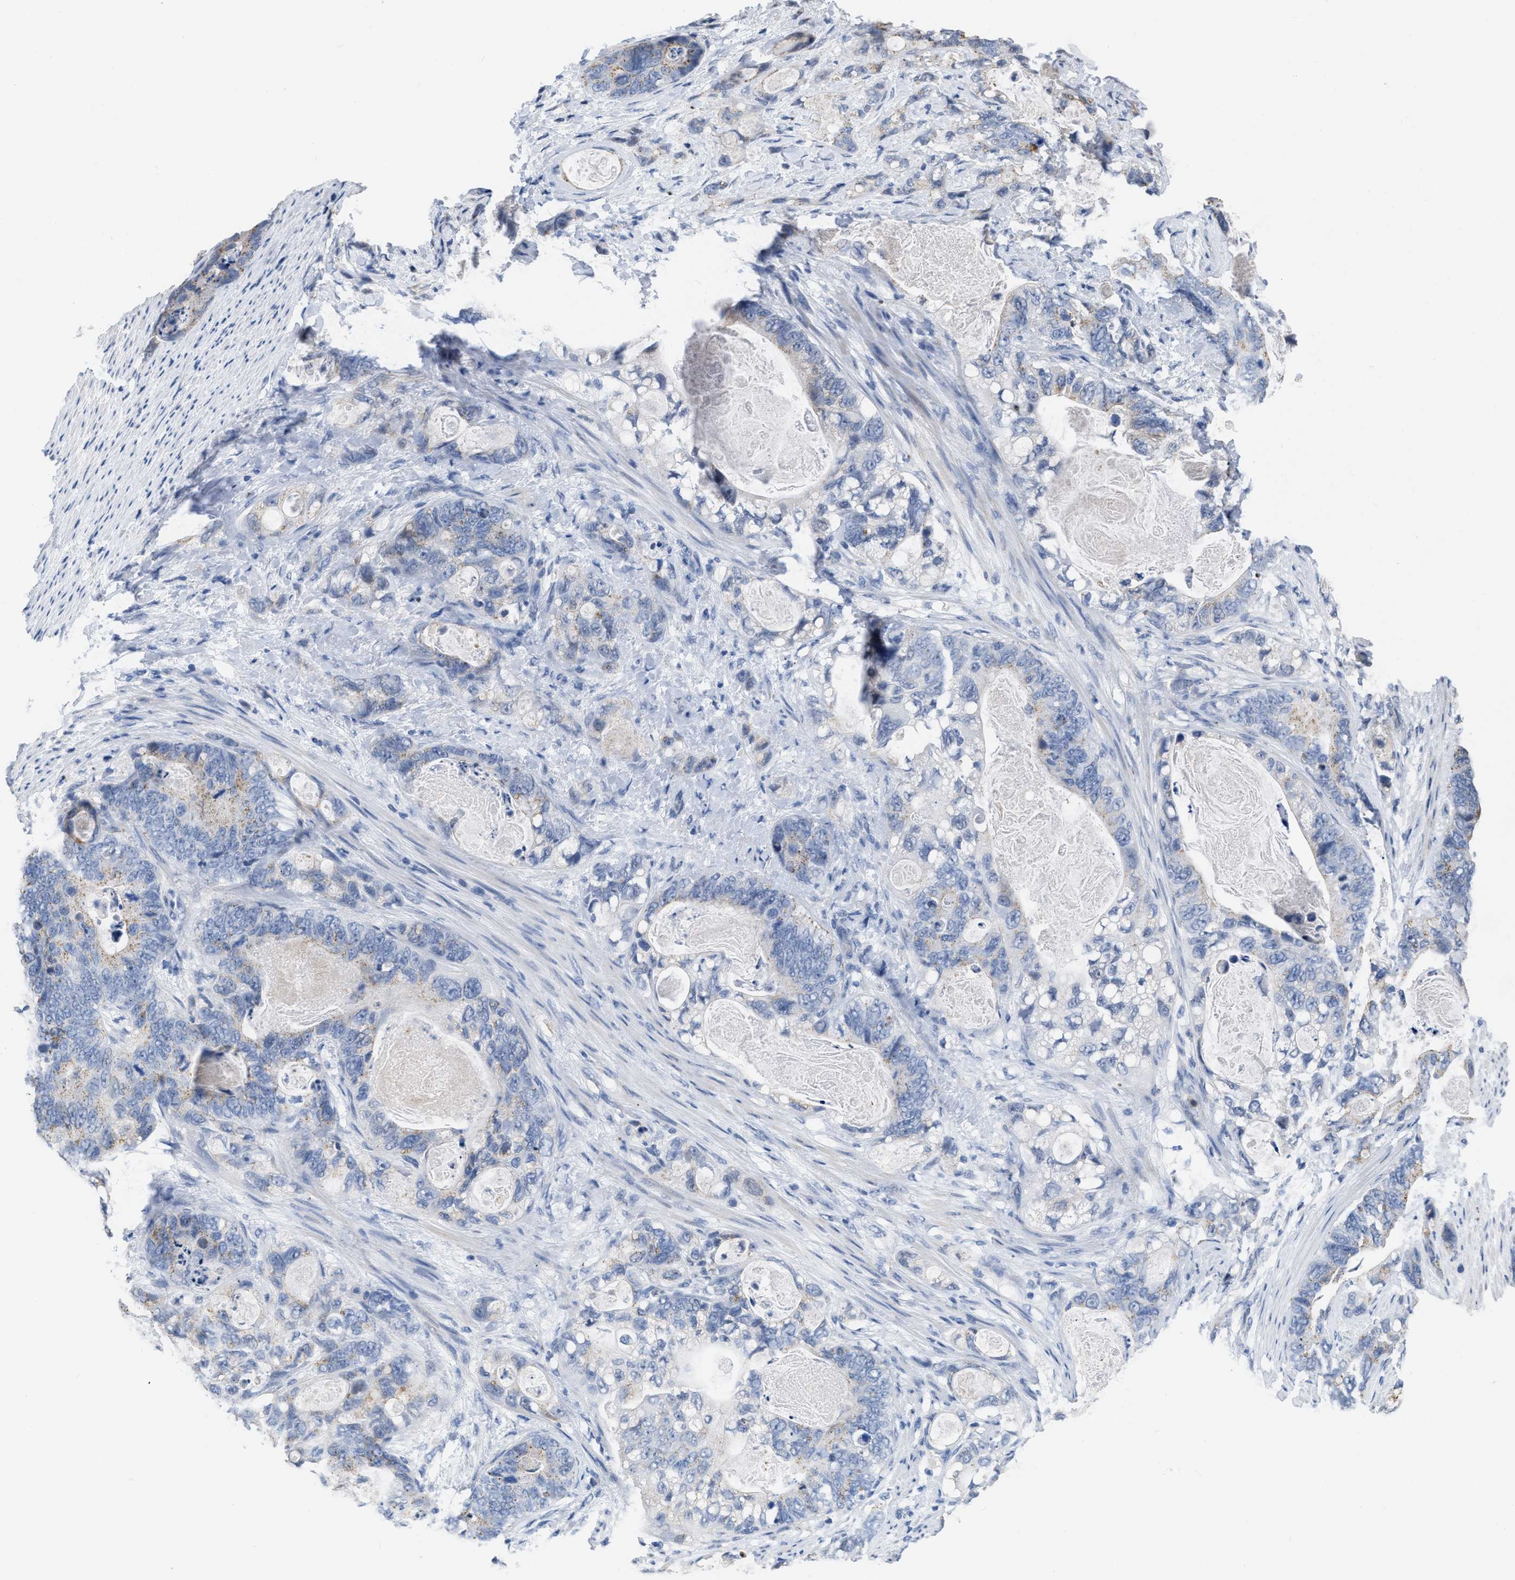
{"staining": {"intensity": "weak", "quantity": "<25%", "location": "cytoplasmic/membranous"}, "tissue": "stomach cancer", "cell_type": "Tumor cells", "image_type": "cancer", "snomed": [{"axis": "morphology", "description": "Normal tissue, NOS"}, {"axis": "morphology", "description": "Adenocarcinoma, NOS"}, {"axis": "topography", "description": "Stomach"}], "caption": "A histopathology image of human stomach cancer (adenocarcinoma) is negative for staining in tumor cells.", "gene": "CRYM", "patient": {"sex": "female", "age": 89}}